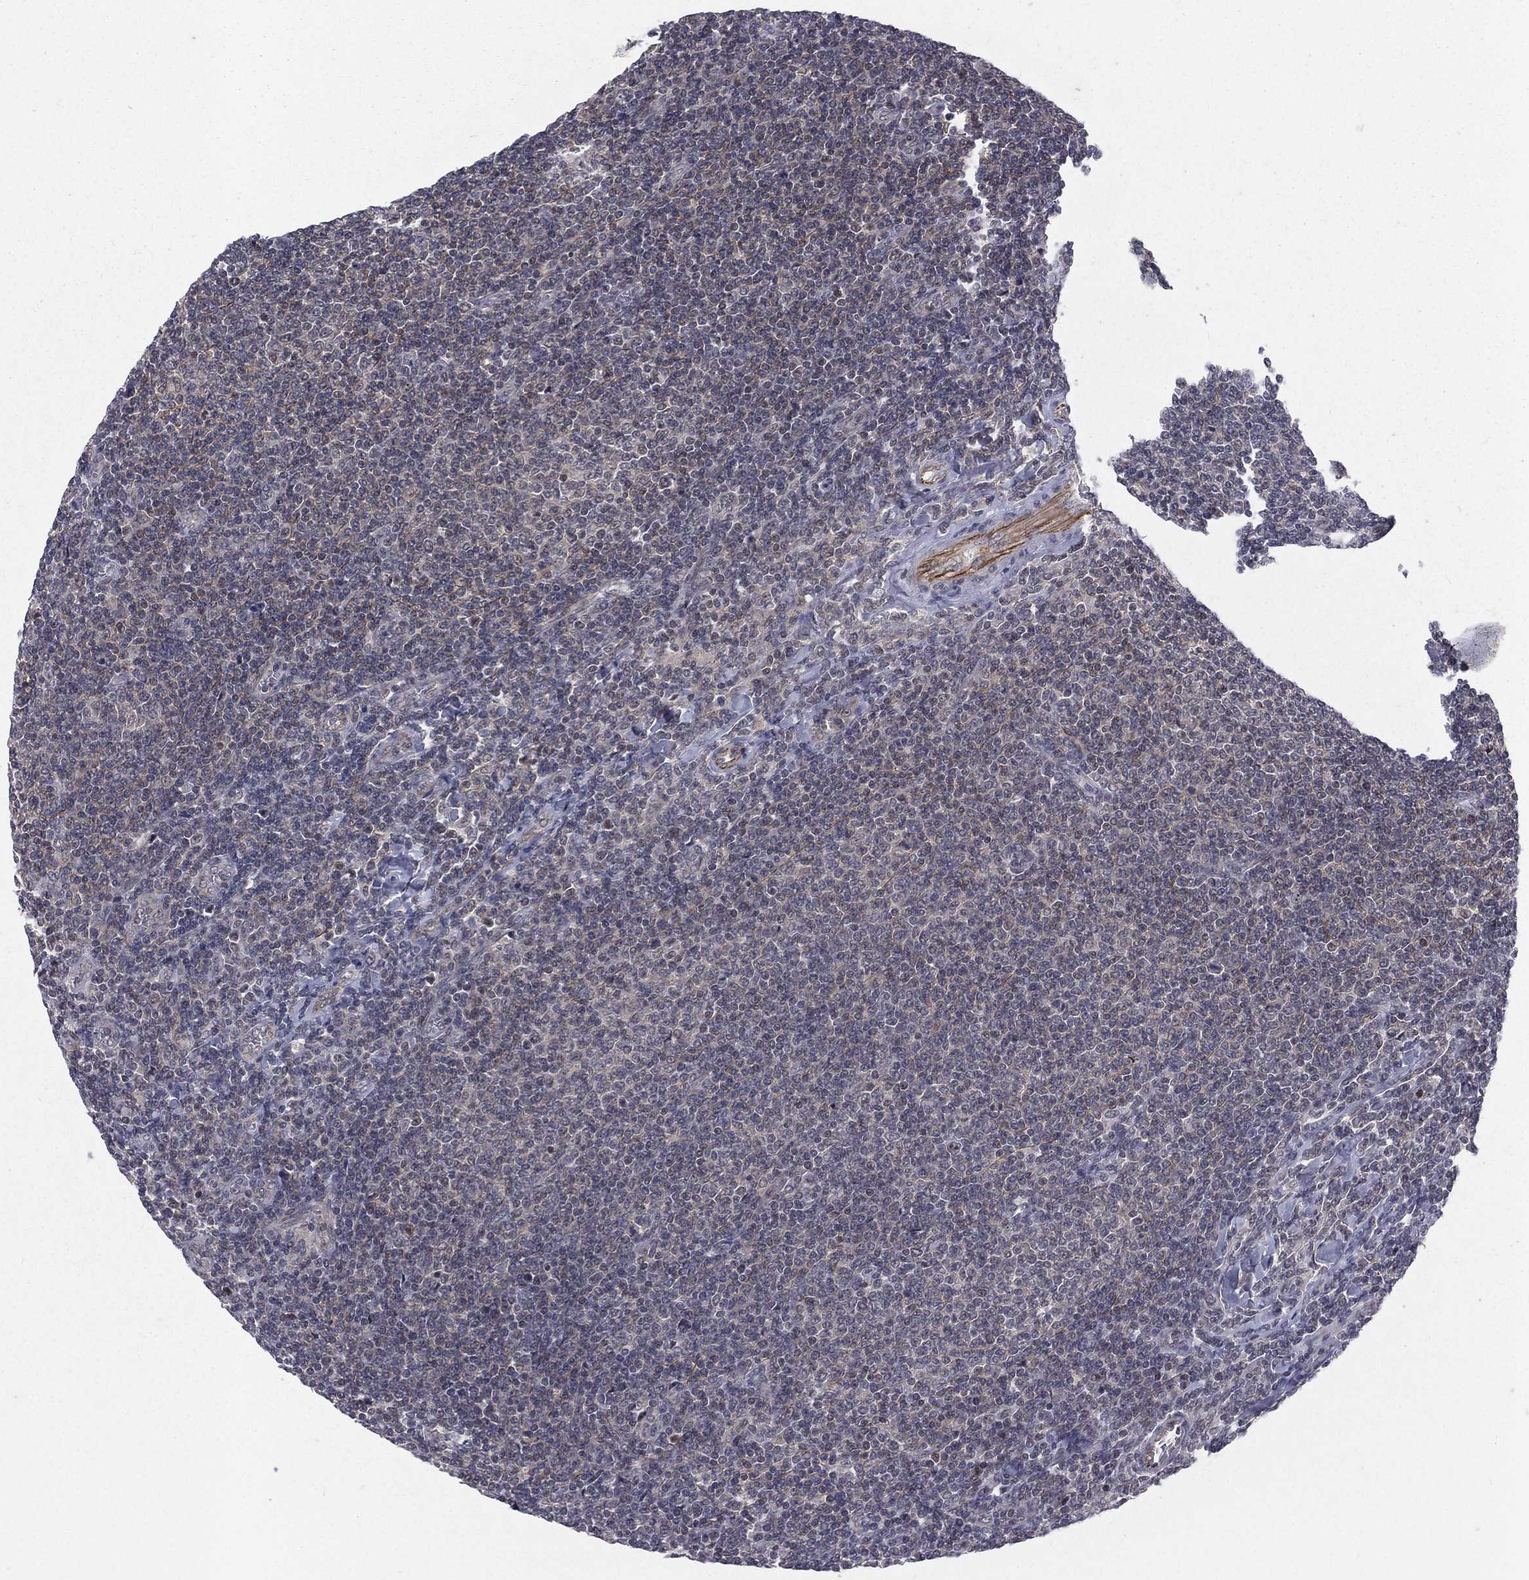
{"staining": {"intensity": "negative", "quantity": "none", "location": "none"}, "tissue": "lymphoma", "cell_type": "Tumor cells", "image_type": "cancer", "snomed": [{"axis": "morphology", "description": "Malignant lymphoma, non-Hodgkin's type, Low grade"}, {"axis": "topography", "description": "Lymph node"}], "caption": "Immunohistochemistry histopathology image of neoplastic tissue: malignant lymphoma, non-Hodgkin's type (low-grade) stained with DAB shows no significant protein staining in tumor cells. (Stains: DAB (3,3'-diaminobenzidine) immunohistochemistry (IHC) with hematoxylin counter stain, Microscopy: brightfield microscopy at high magnification).", "gene": "MORC2", "patient": {"sex": "male", "age": 52}}